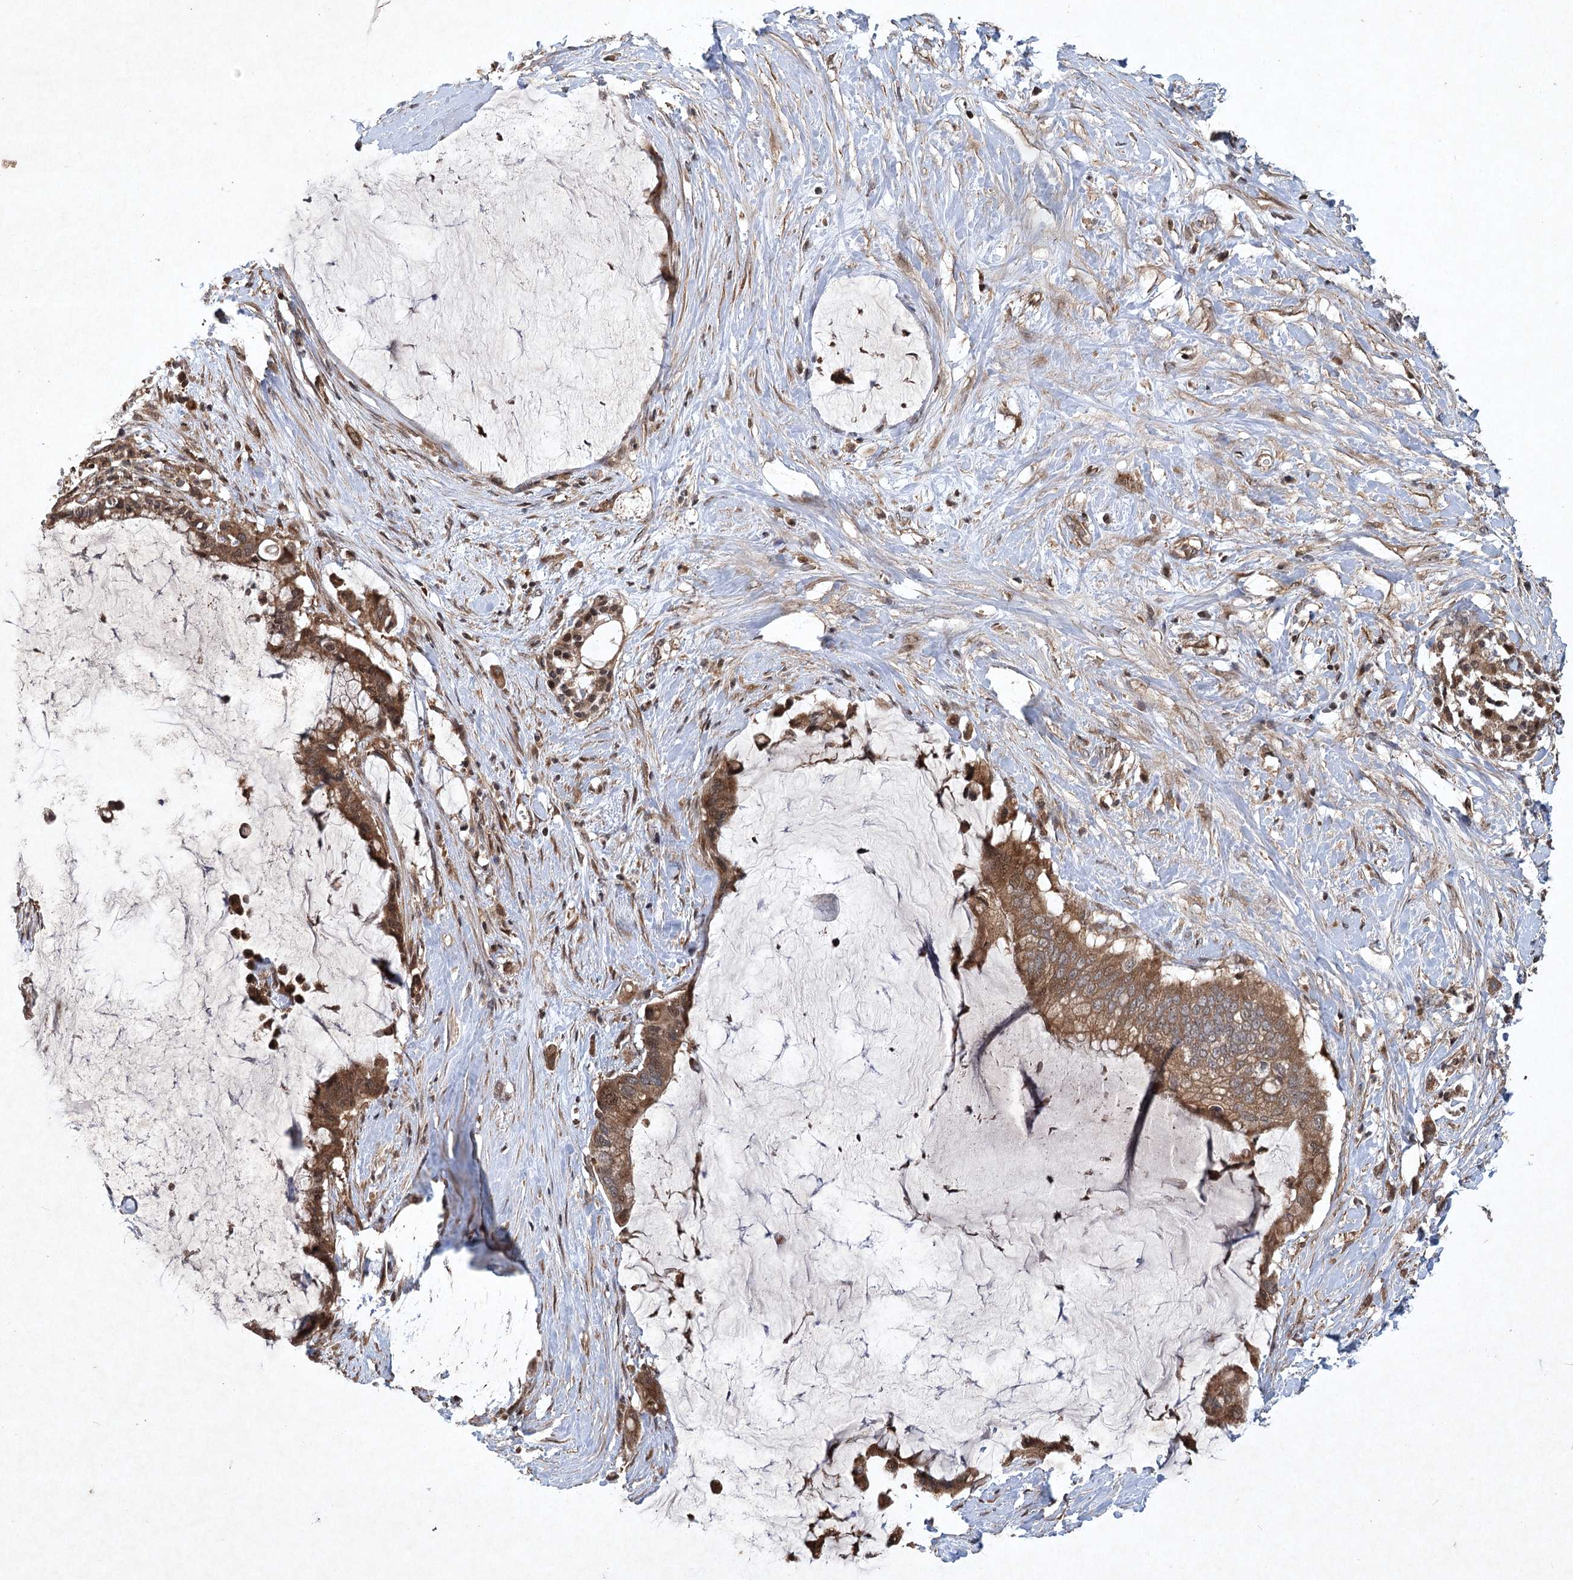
{"staining": {"intensity": "moderate", "quantity": ">75%", "location": "cytoplasmic/membranous"}, "tissue": "pancreatic cancer", "cell_type": "Tumor cells", "image_type": "cancer", "snomed": [{"axis": "morphology", "description": "Adenocarcinoma, NOS"}, {"axis": "topography", "description": "Pancreas"}], "caption": "This micrograph reveals immunohistochemistry (IHC) staining of pancreatic cancer, with medium moderate cytoplasmic/membranous expression in approximately >75% of tumor cells.", "gene": "INSIG2", "patient": {"sex": "male", "age": 41}}